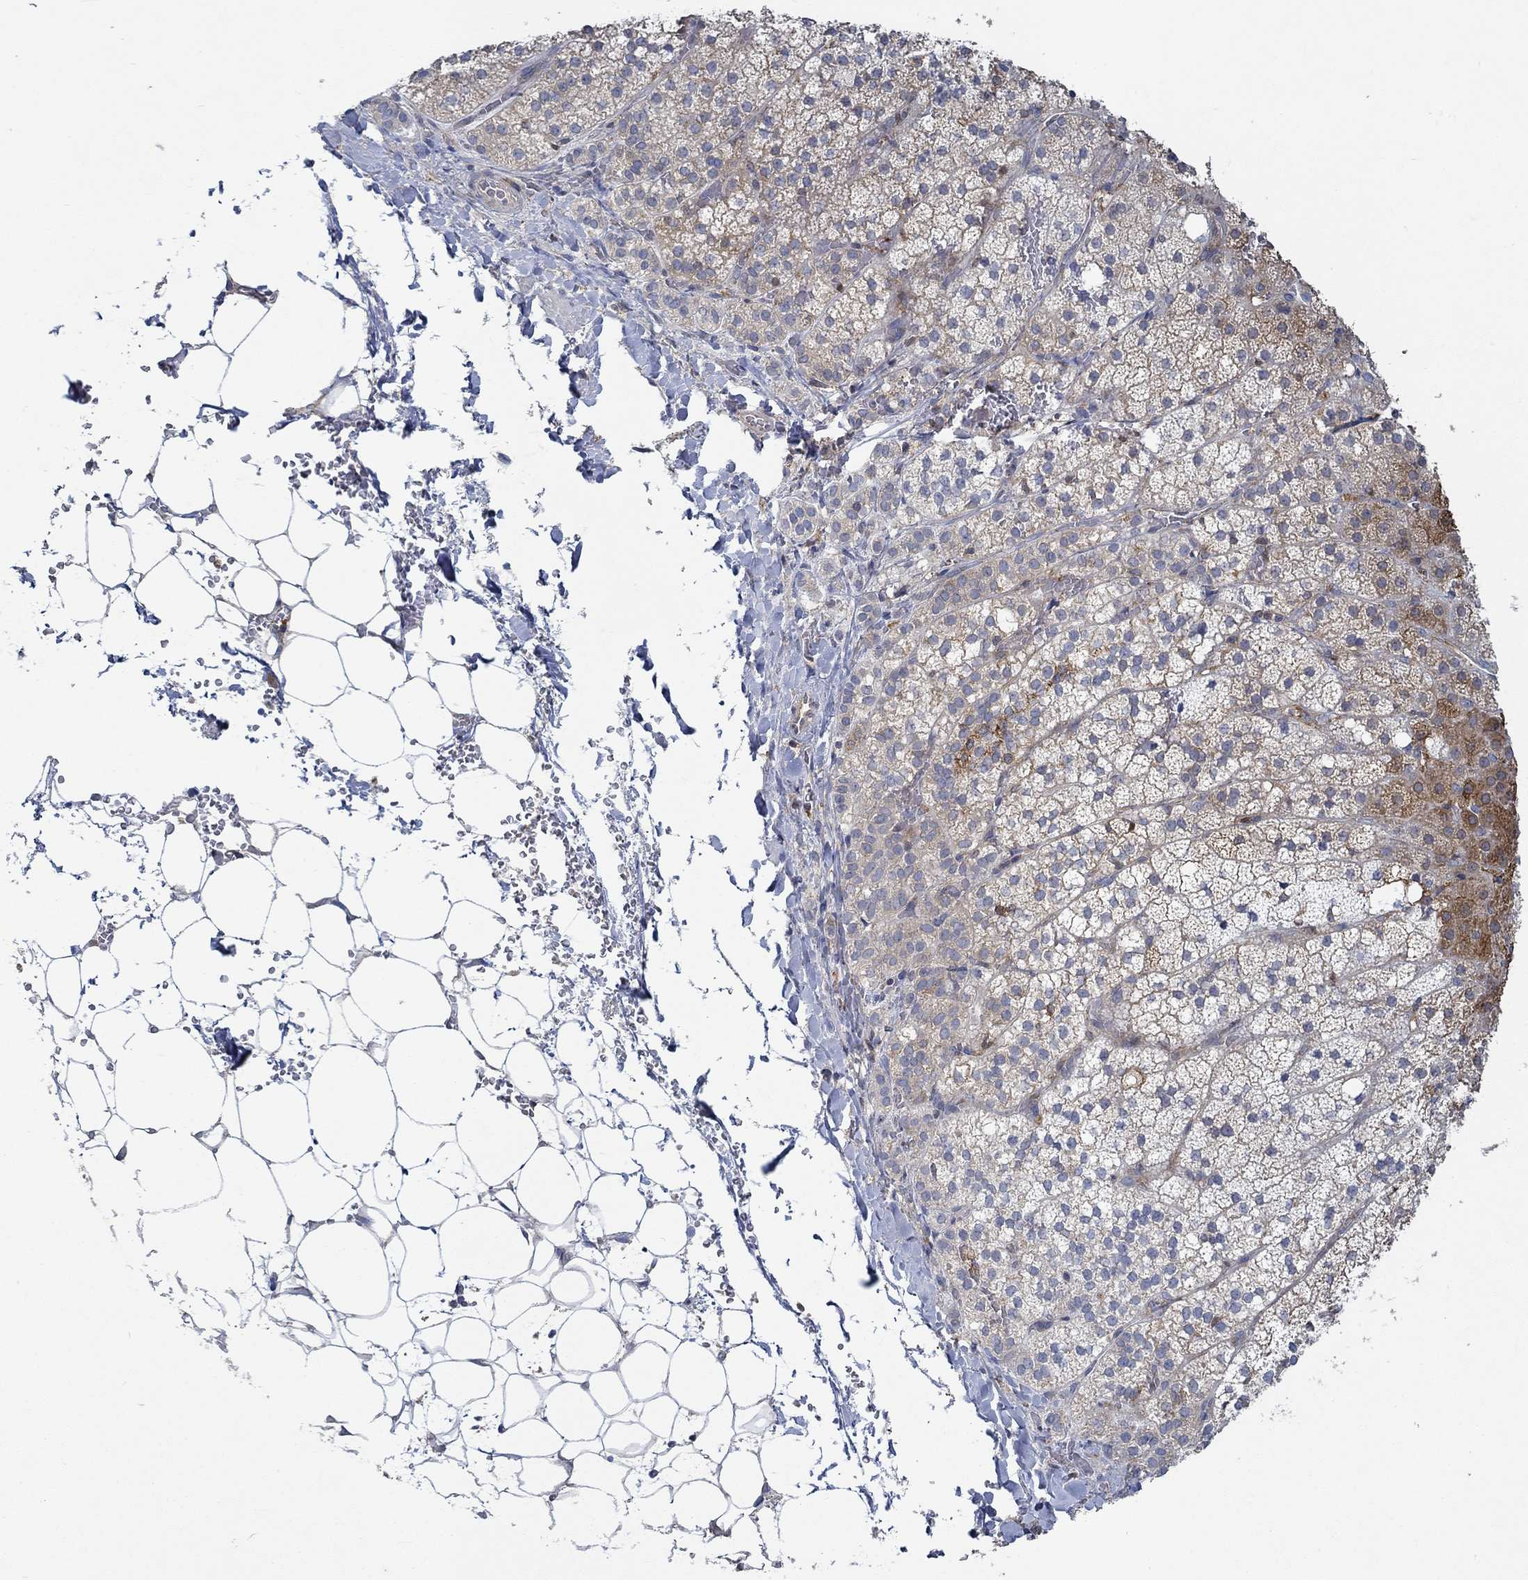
{"staining": {"intensity": "strong", "quantity": "<25%", "location": "cytoplasmic/membranous"}, "tissue": "adrenal gland", "cell_type": "Glandular cells", "image_type": "normal", "snomed": [{"axis": "morphology", "description": "Normal tissue, NOS"}, {"axis": "topography", "description": "Adrenal gland"}], "caption": "Immunohistochemistry (IHC) photomicrograph of benign human adrenal gland stained for a protein (brown), which reveals medium levels of strong cytoplasmic/membranous positivity in approximately <25% of glandular cells.", "gene": "MTHFR", "patient": {"sex": "male", "age": 53}}